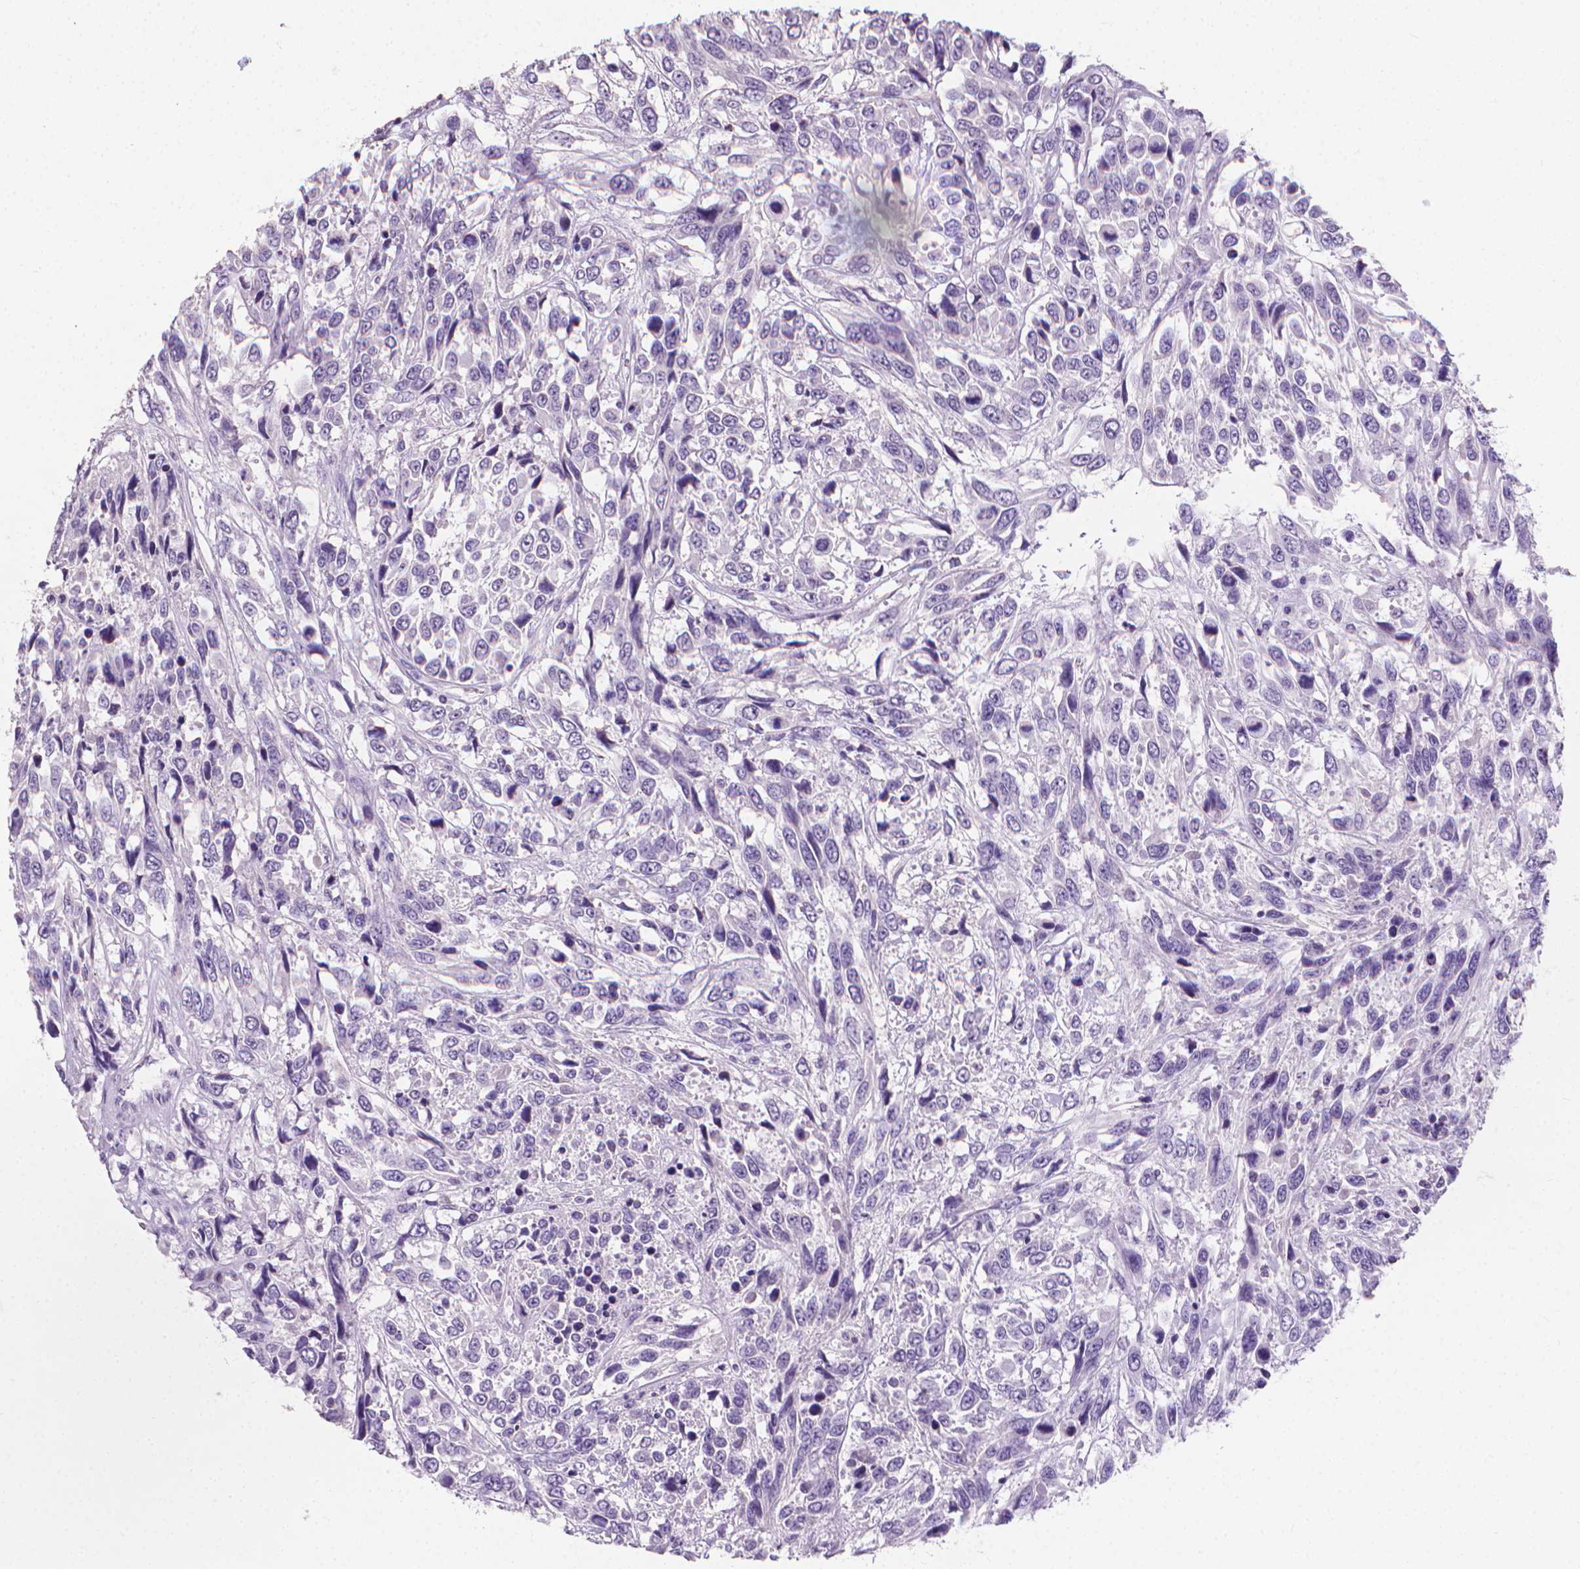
{"staining": {"intensity": "negative", "quantity": "none", "location": "none"}, "tissue": "urothelial cancer", "cell_type": "Tumor cells", "image_type": "cancer", "snomed": [{"axis": "morphology", "description": "Urothelial carcinoma, High grade"}, {"axis": "topography", "description": "Urinary bladder"}], "caption": "Immunohistochemistry of urothelial carcinoma (high-grade) displays no staining in tumor cells.", "gene": "XPNPEP2", "patient": {"sex": "female", "age": 70}}